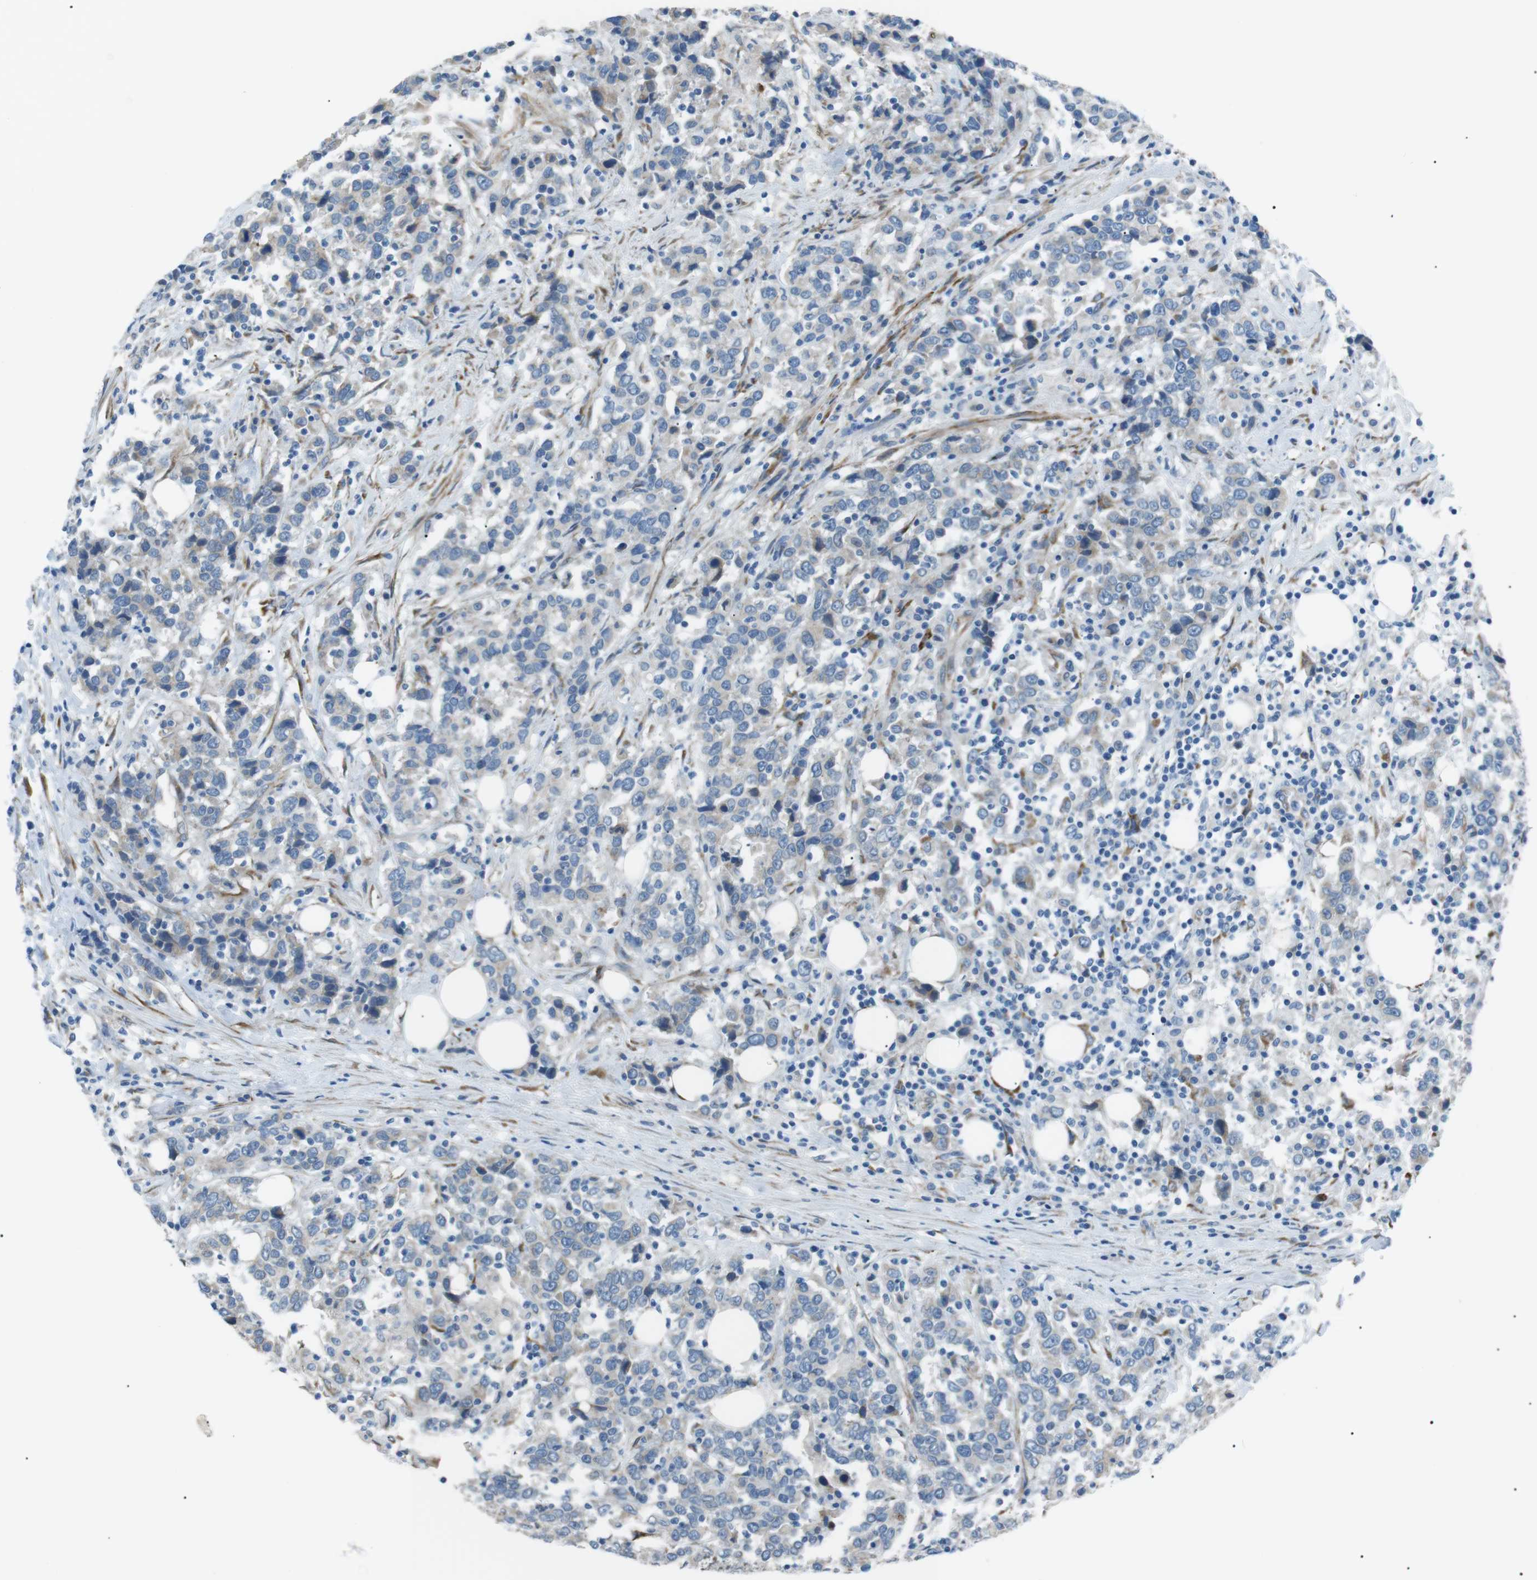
{"staining": {"intensity": "negative", "quantity": "none", "location": "none"}, "tissue": "urothelial cancer", "cell_type": "Tumor cells", "image_type": "cancer", "snomed": [{"axis": "morphology", "description": "Urothelial carcinoma, High grade"}, {"axis": "topography", "description": "Urinary bladder"}], "caption": "The histopathology image exhibits no staining of tumor cells in urothelial cancer.", "gene": "MTARC2", "patient": {"sex": "male", "age": 61}}